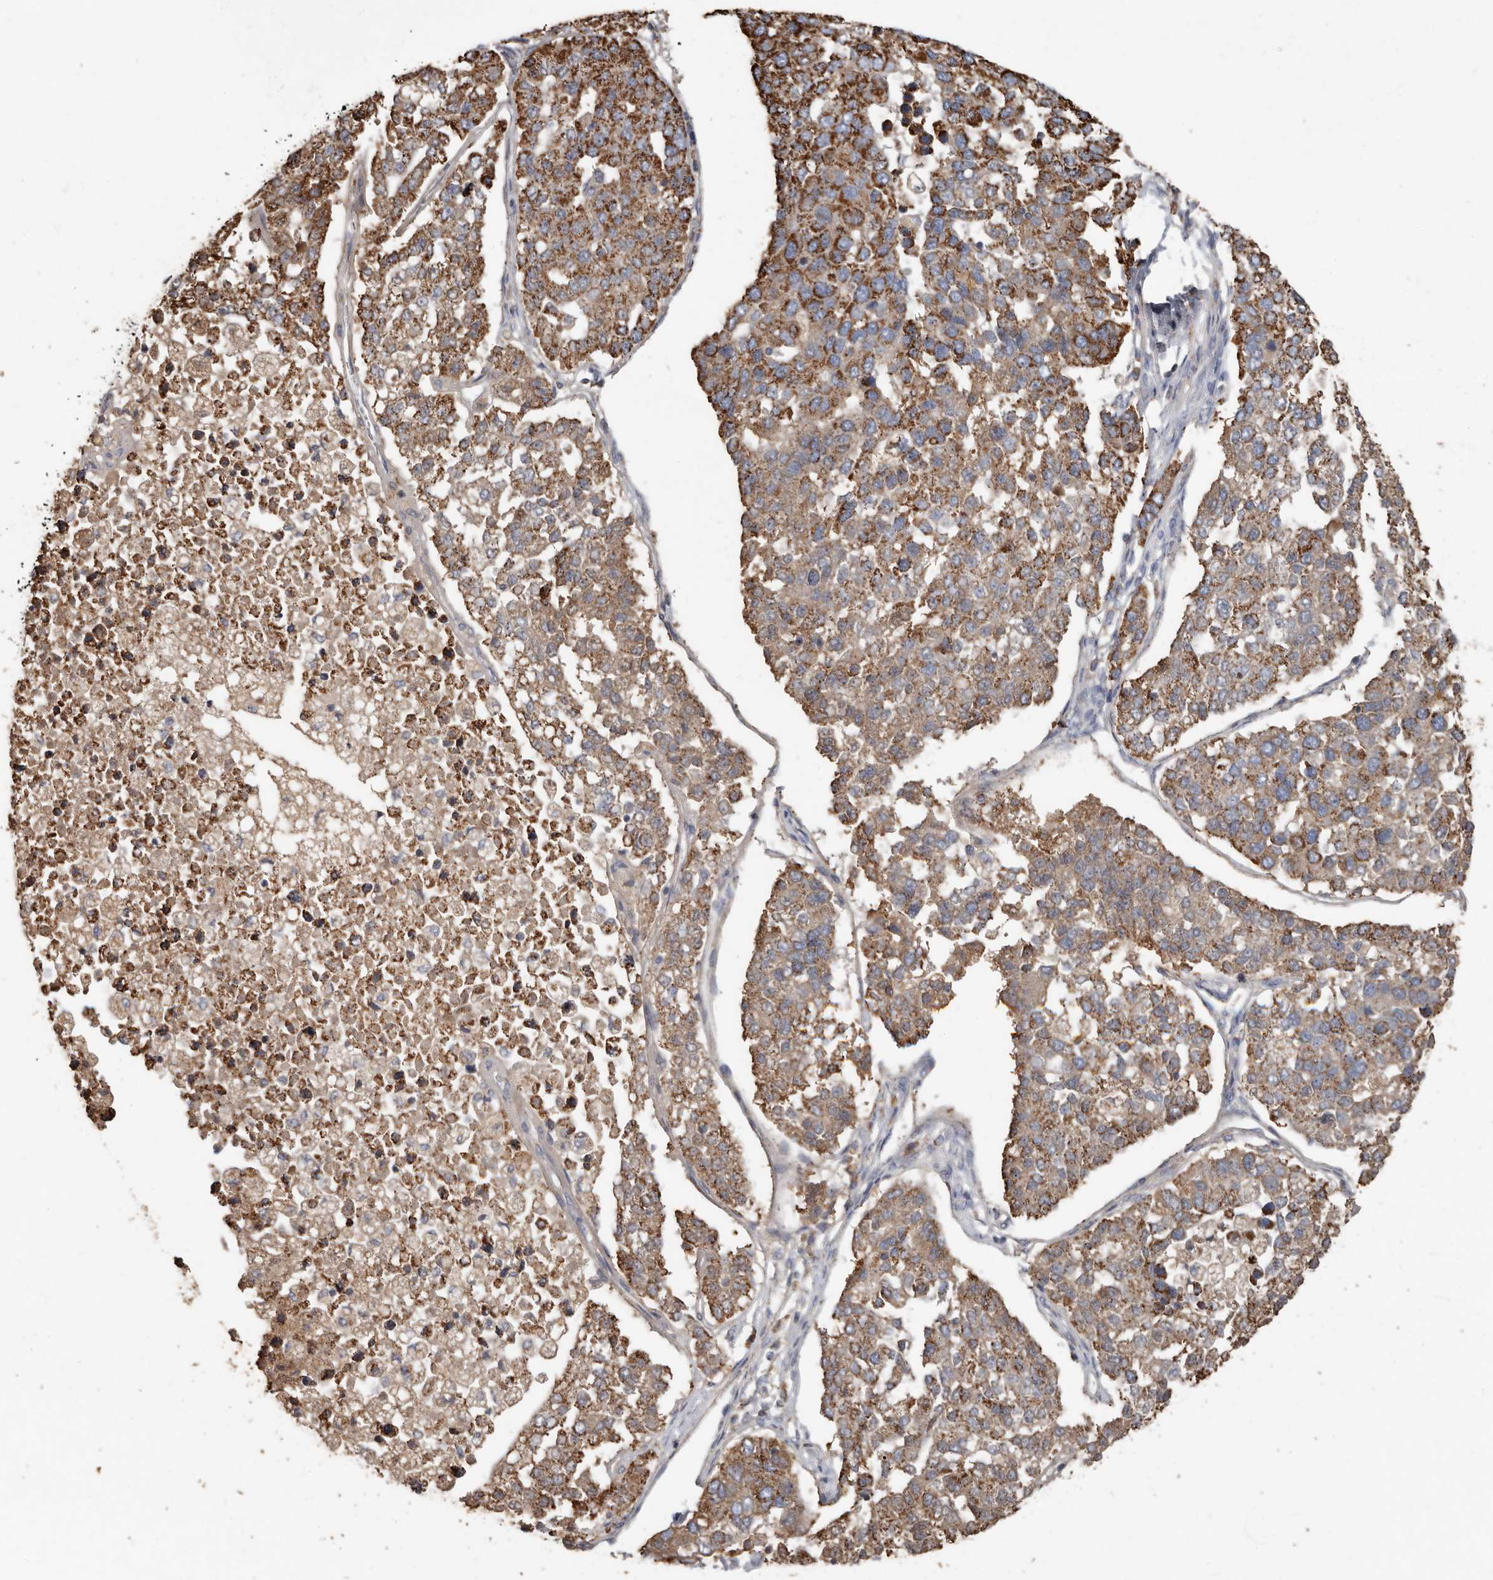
{"staining": {"intensity": "moderate", "quantity": ">75%", "location": "cytoplasmic/membranous"}, "tissue": "pancreatic cancer", "cell_type": "Tumor cells", "image_type": "cancer", "snomed": [{"axis": "morphology", "description": "Adenocarcinoma, NOS"}, {"axis": "topography", "description": "Pancreas"}], "caption": "There is medium levels of moderate cytoplasmic/membranous positivity in tumor cells of adenocarcinoma (pancreatic), as demonstrated by immunohistochemical staining (brown color).", "gene": "KIF26B", "patient": {"sex": "female", "age": 61}}